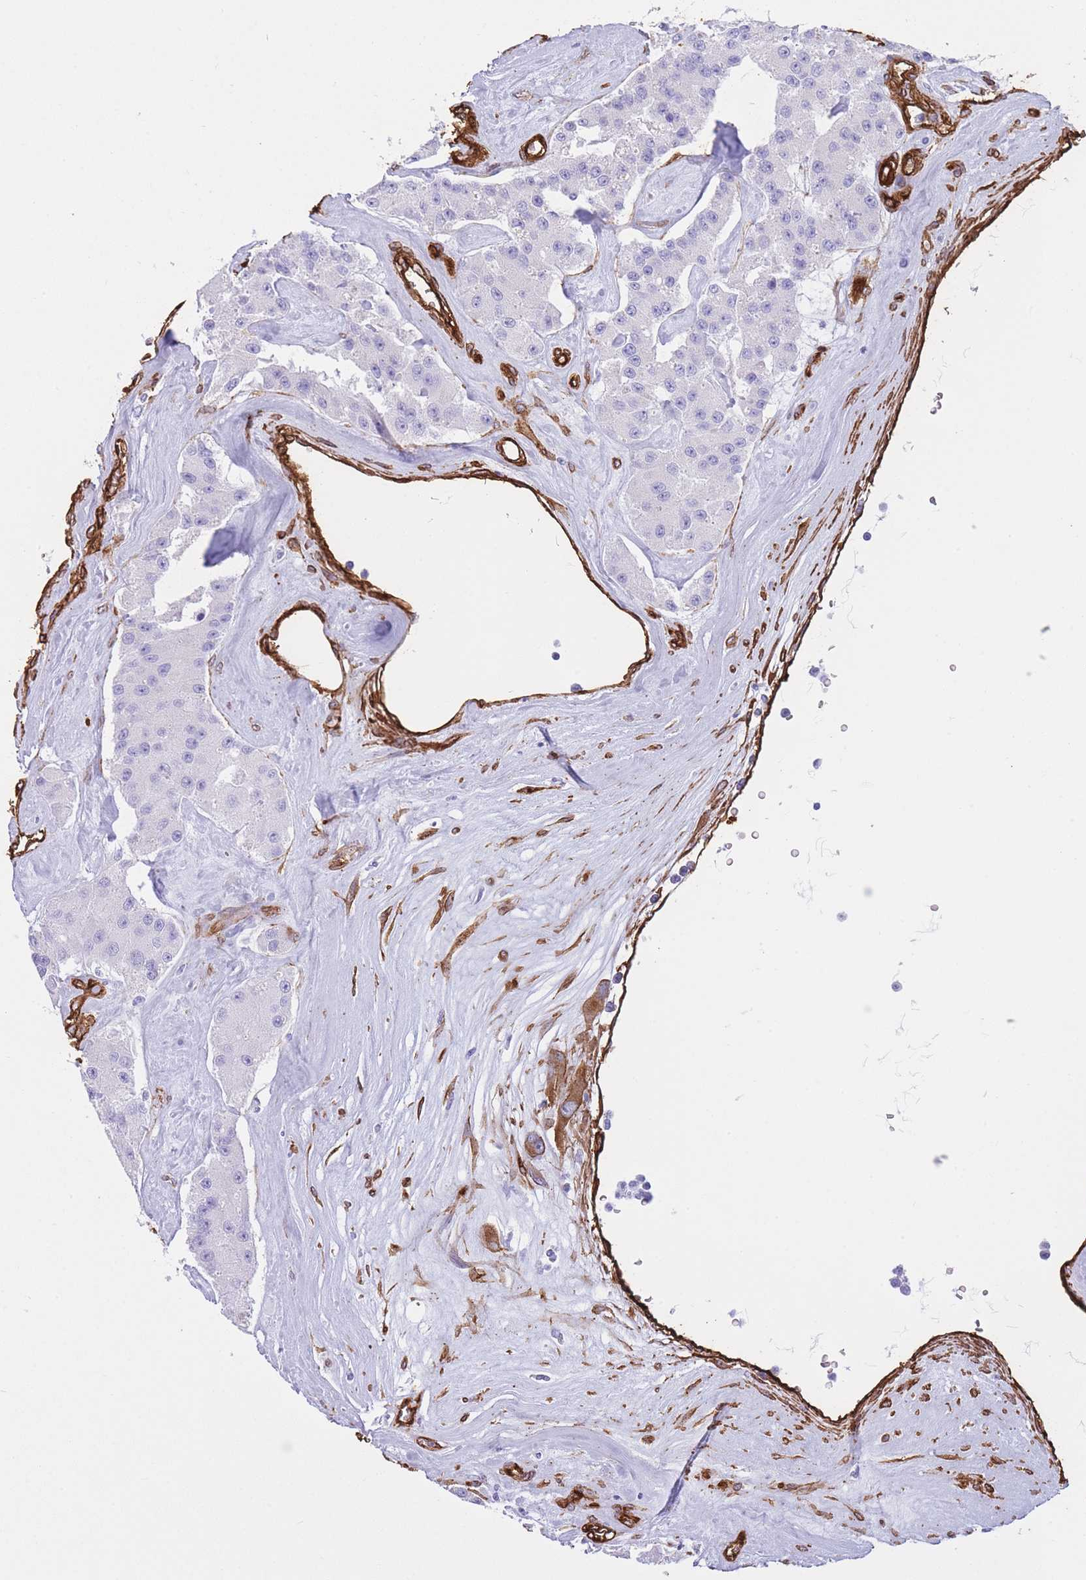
{"staining": {"intensity": "negative", "quantity": "none", "location": "none"}, "tissue": "carcinoid", "cell_type": "Tumor cells", "image_type": "cancer", "snomed": [{"axis": "morphology", "description": "Carcinoid, malignant, NOS"}, {"axis": "topography", "description": "Pancreas"}], "caption": "Immunohistochemistry (IHC) micrograph of malignant carcinoid stained for a protein (brown), which displays no expression in tumor cells. The staining is performed using DAB (3,3'-diaminobenzidine) brown chromogen with nuclei counter-stained in using hematoxylin.", "gene": "CAVIN1", "patient": {"sex": "male", "age": 41}}